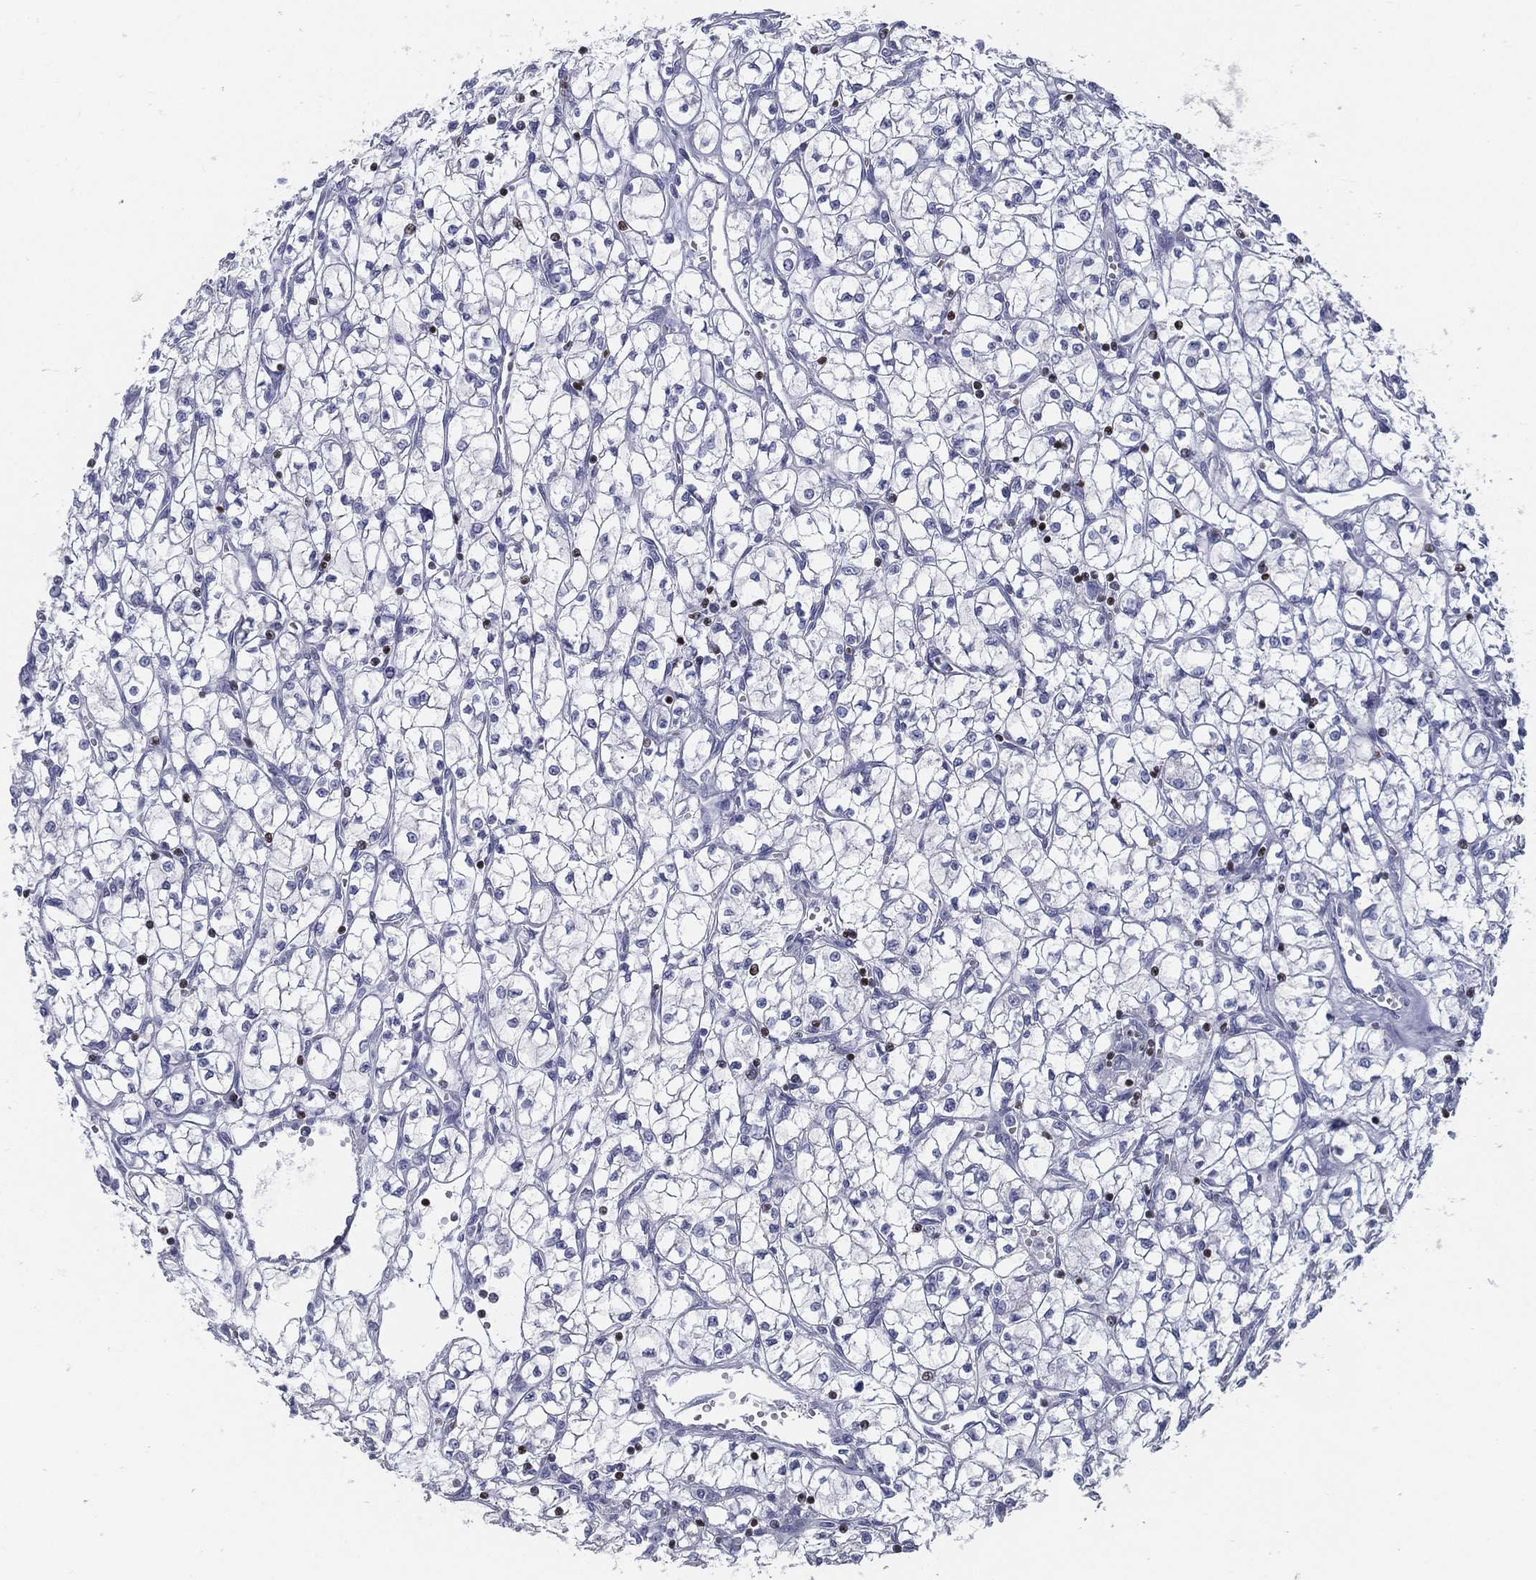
{"staining": {"intensity": "negative", "quantity": "none", "location": "none"}, "tissue": "renal cancer", "cell_type": "Tumor cells", "image_type": "cancer", "snomed": [{"axis": "morphology", "description": "Adenocarcinoma, NOS"}, {"axis": "topography", "description": "Kidney"}], "caption": "The histopathology image displays no significant expression in tumor cells of renal cancer.", "gene": "PYHIN1", "patient": {"sex": "female", "age": 64}}